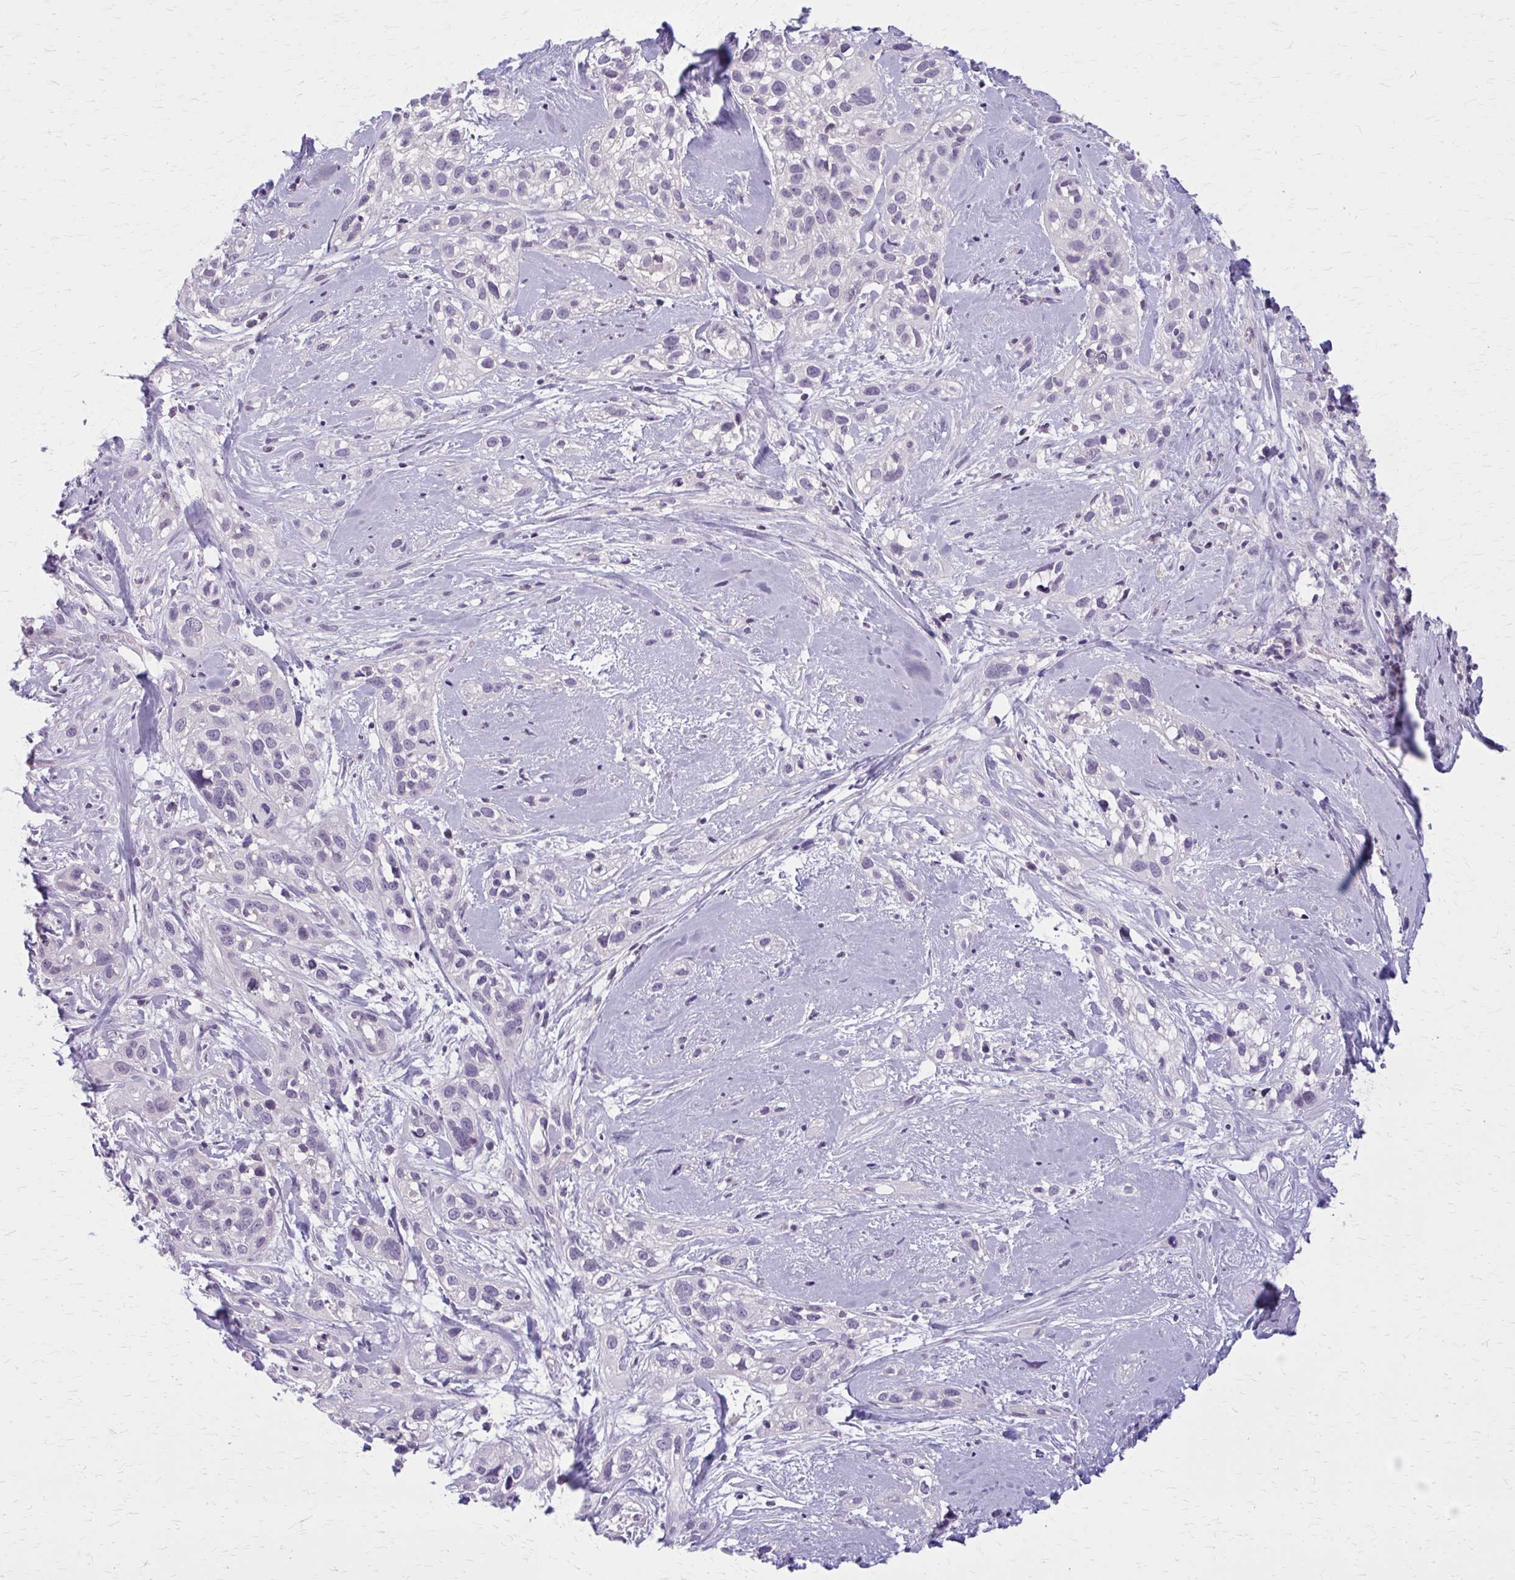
{"staining": {"intensity": "negative", "quantity": "none", "location": "none"}, "tissue": "skin cancer", "cell_type": "Tumor cells", "image_type": "cancer", "snomed": [{"axis": "morphology", "description": "Squamous cell carcinoma, NOS"}, {"axis": "topography", "description": "Skin"}], "caption": "Tumor cells are negative for brown protein staining in skin cancer.", "gene": "OR4A47", "patient": {"sex": "male", "age": 82}}